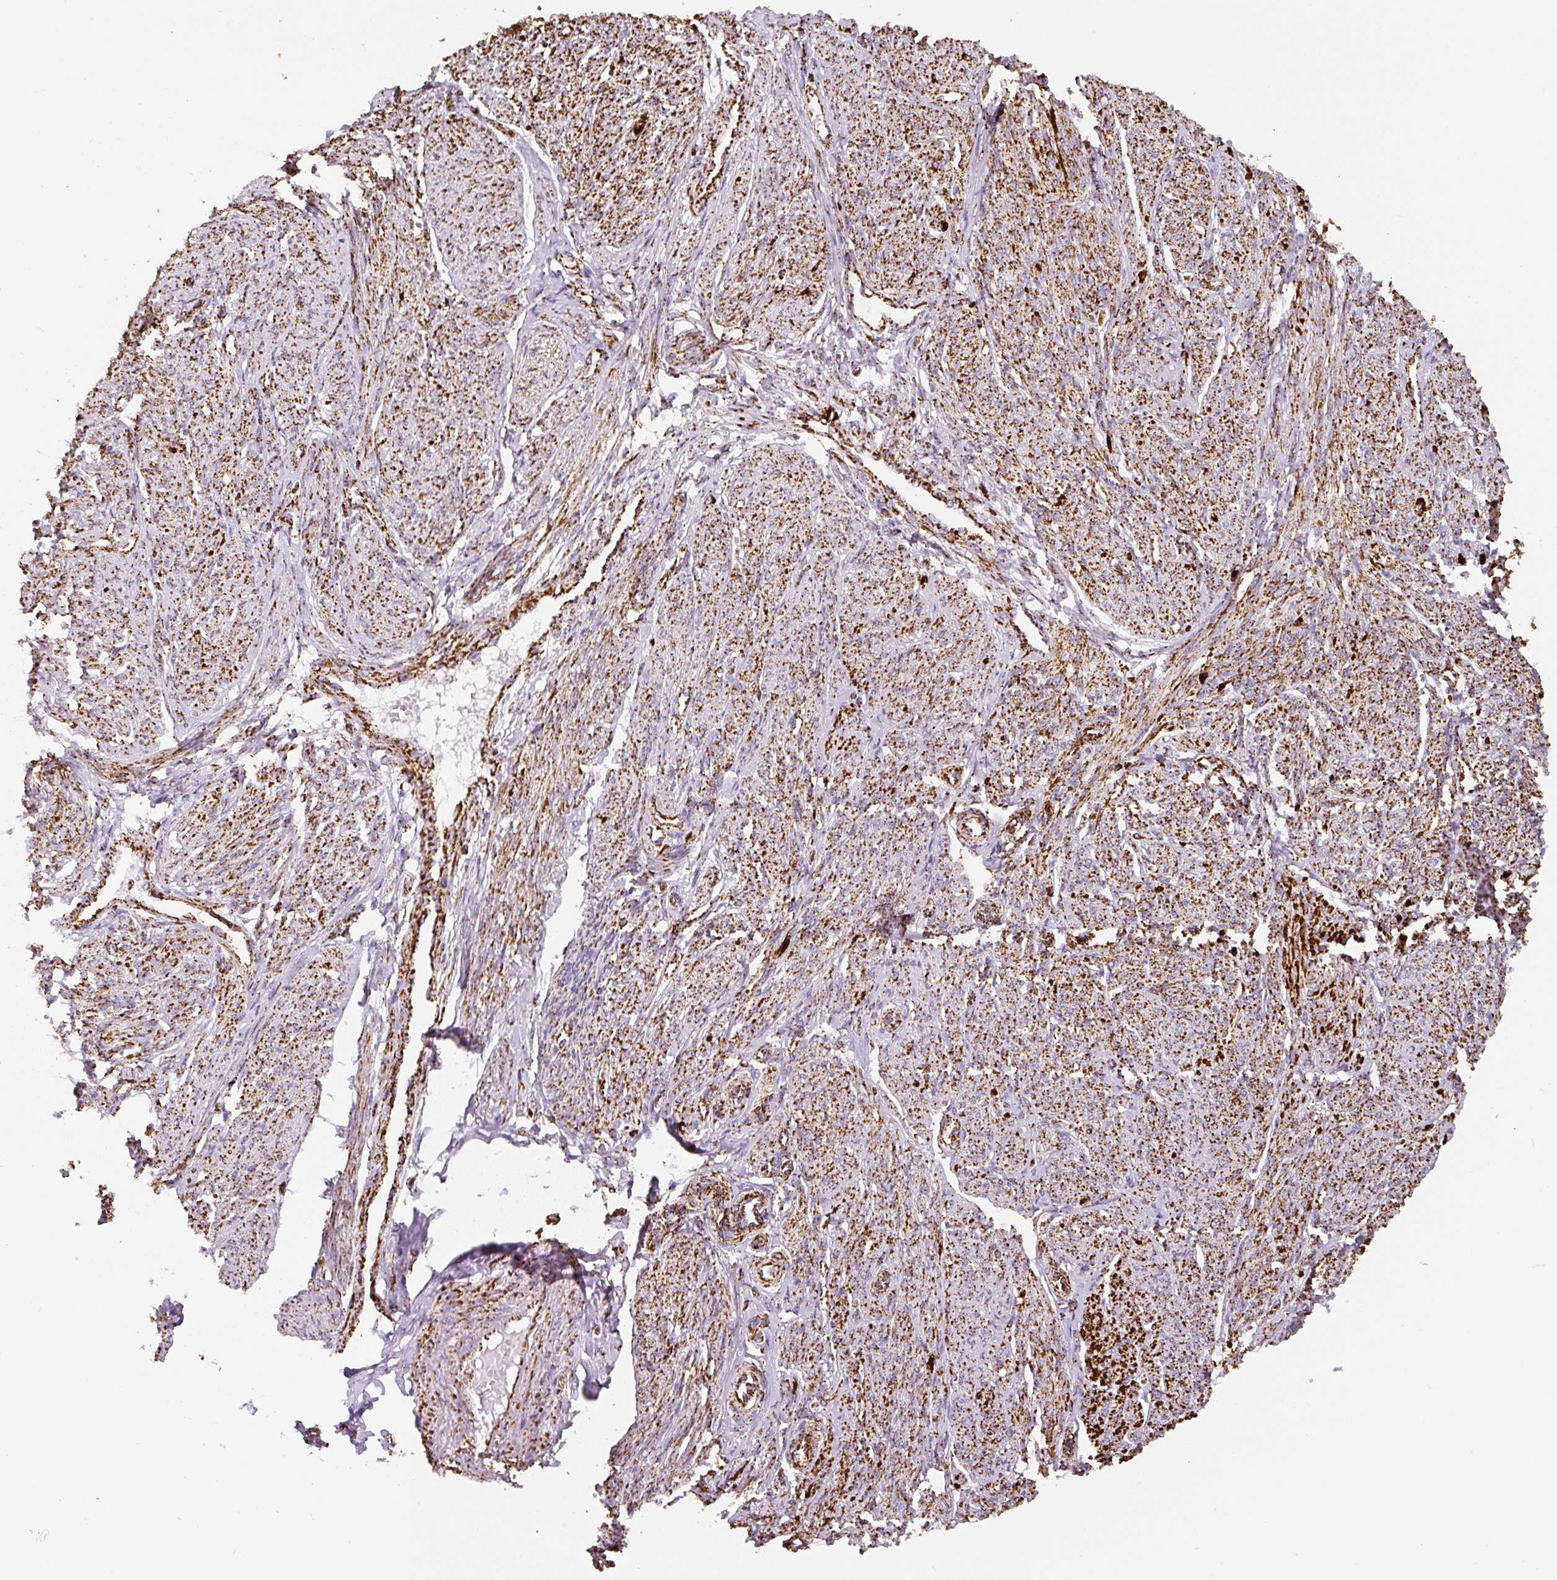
{"staining": {"intensity": "moderate", "quantity": ">75%", "location": "cytoplasmic/membranous"}, "tissue": "smooth muscle", "cell_type": "Smooth muscle cells", "image_type": "normal", "snomed": [{"axis": "morphology", "description": "Normal tissue, NOS"}, {"axis": "topography", "description": "Smooth muscle"}], "caption": "A photomicrograph showing moderate cytoplasmic/membranous expression in about >75% of smooth muscle cells in normal smooth muscle, as visualized by brown immunohistochemical staining.", "gene": "ATP5F1A", "patient": {"sex": "female", "age": 65}}